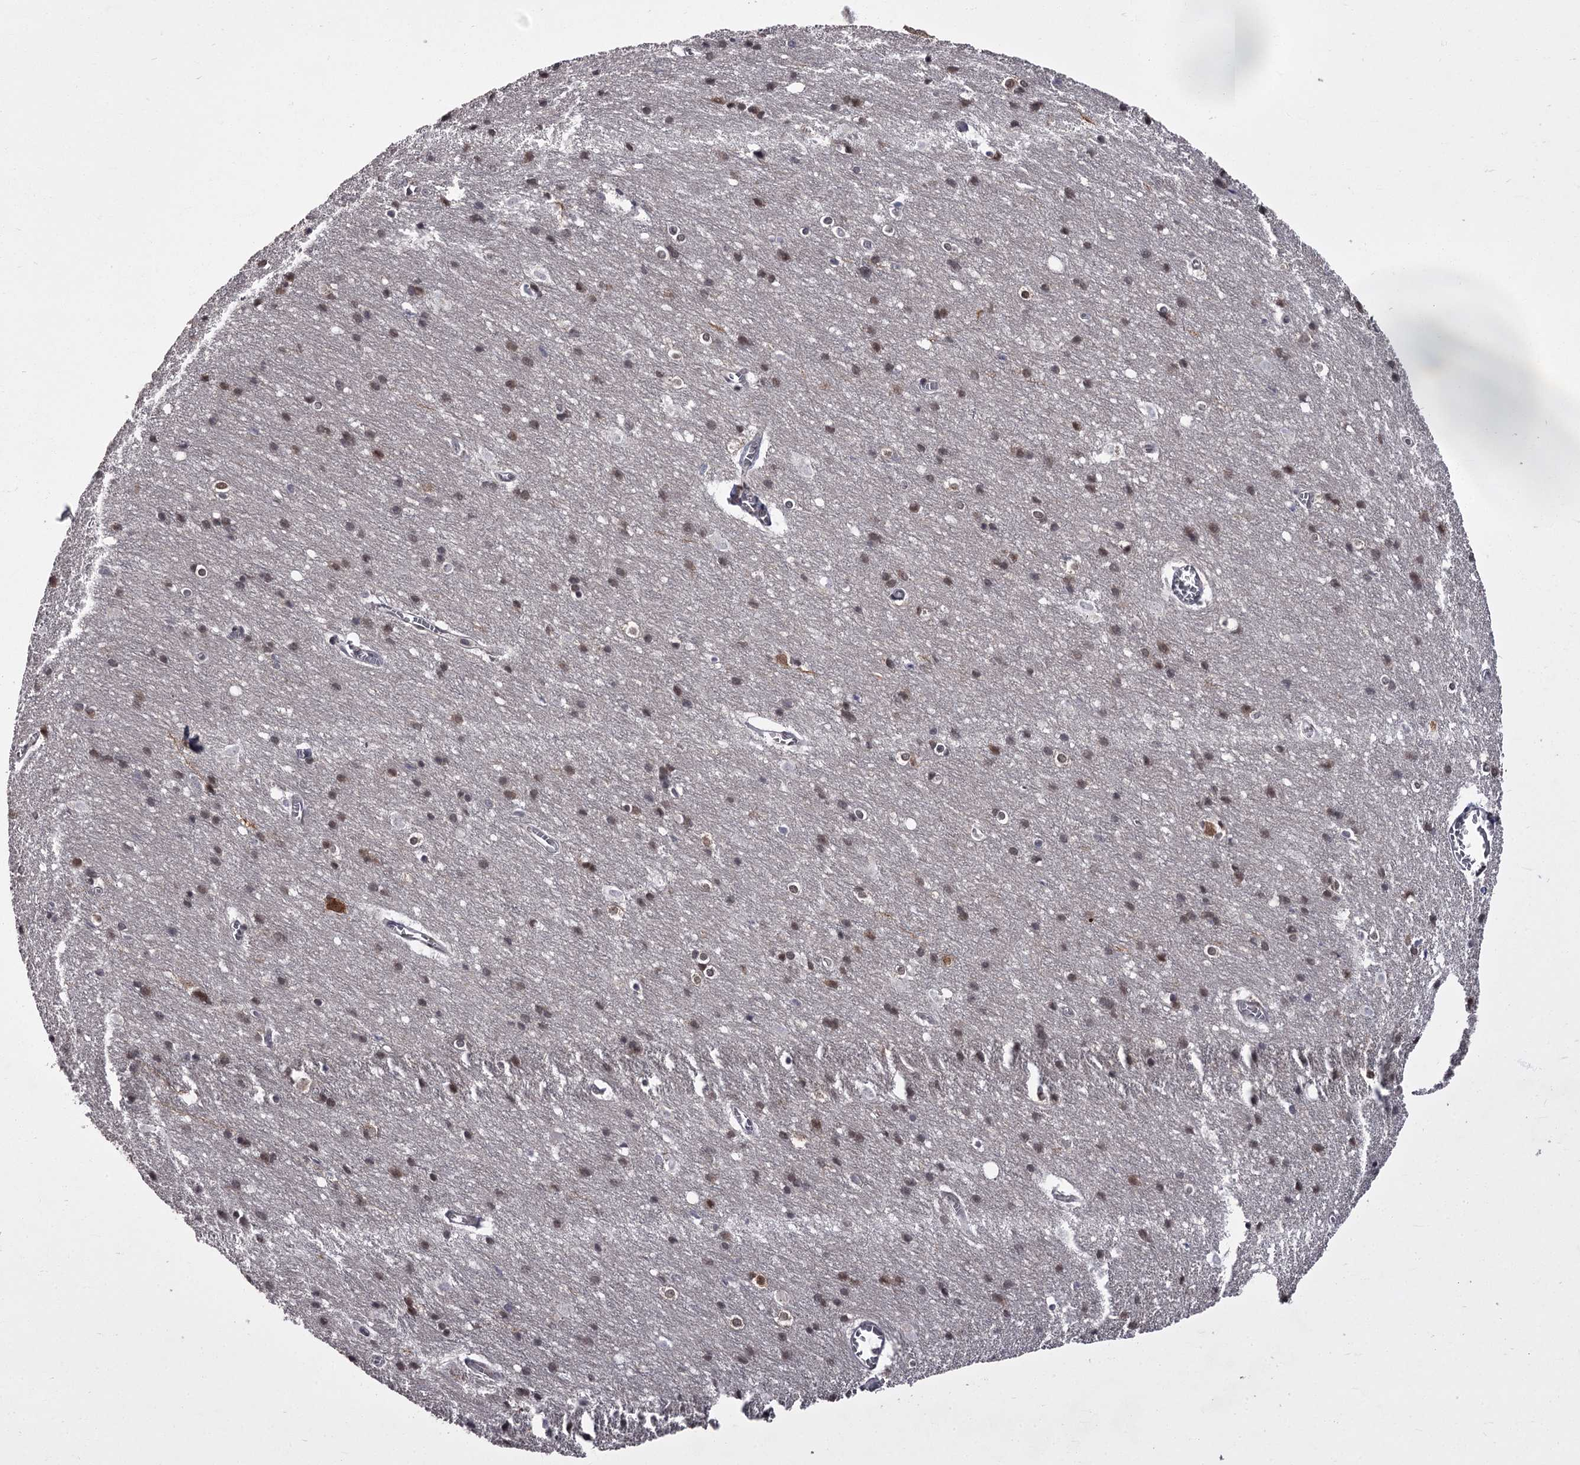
{"staining": {"intensity": "negative", "quantity": "none", "location": "none"}, "tissue": "cerebral cortex", "cell_type": "Endothelial cells", "image_type": "normal", "snomed": [{"axis": "morphology", "description": "Normal tissue, NOS"}, {"axis": "topography", "description": "Cerebral cortex"}], "caption": "Protein analysis of unremarkable cerebral cortex demonstrates no significant positivity in endothelial cells. (DAB IHC, high magnification).", "gene": "CCDC92", "patient": {"sex": "male", "age": 54}}